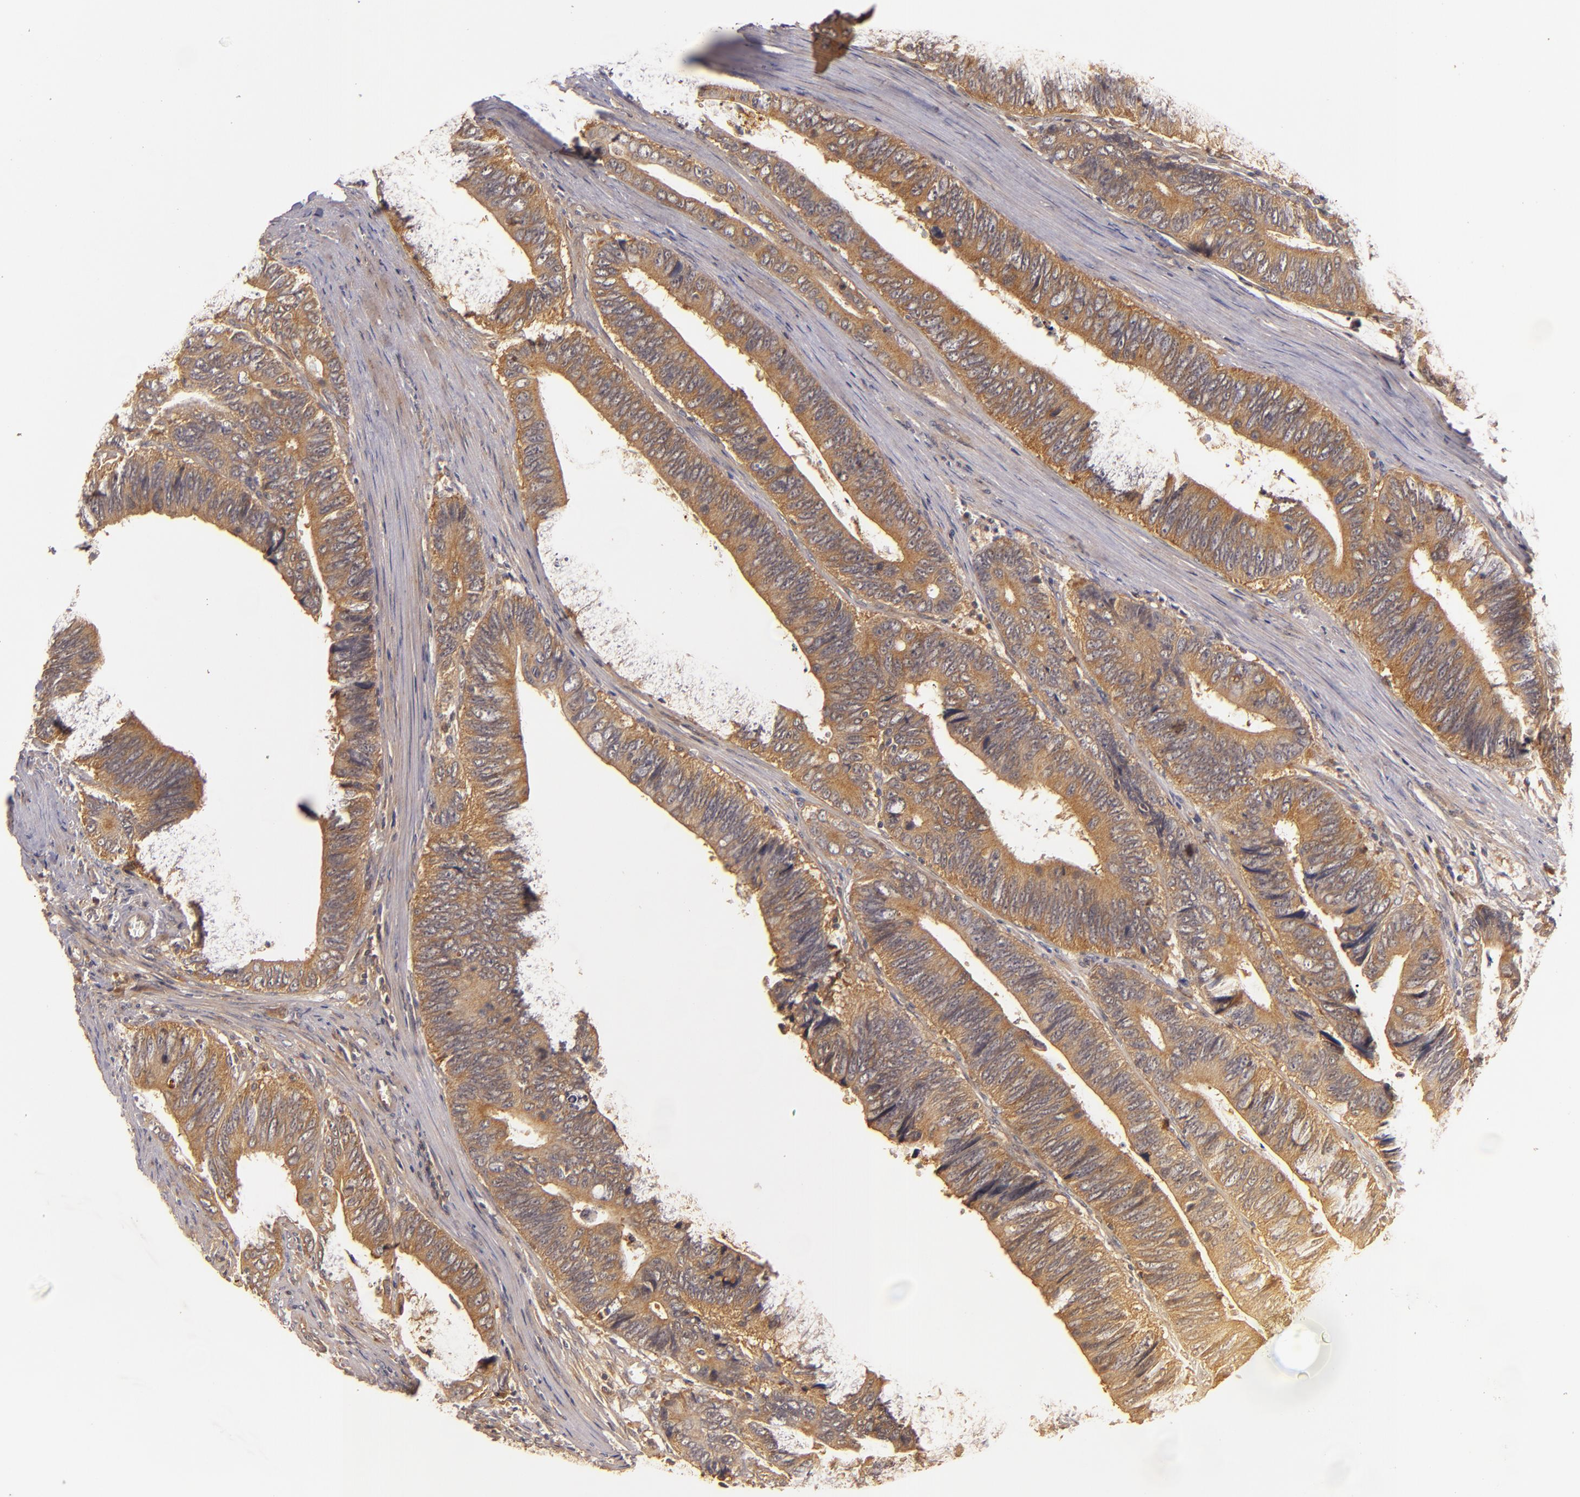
{"staining": {"intensity": "strong", "quantity": ">75%", "location": "cytoplasmic/membranous"}, "tissue": "colorectal cancer", "cell_type": "Tumor cells", "image_type": "cancer", "snomed": [{"axis": "morphology", "description": "Adenocarcinoma, NOS"}, {"axis": "topography", "description": "Colon"}], "caption": "This is an image of immunohistochemistry staining of colorectal cancer (adenocarcinoma), which shows strong expression in the cytoplasmic/membranous of tumor cells.", "gene": "PRKCD", "patient": {"sex": "male", "age": 72}}